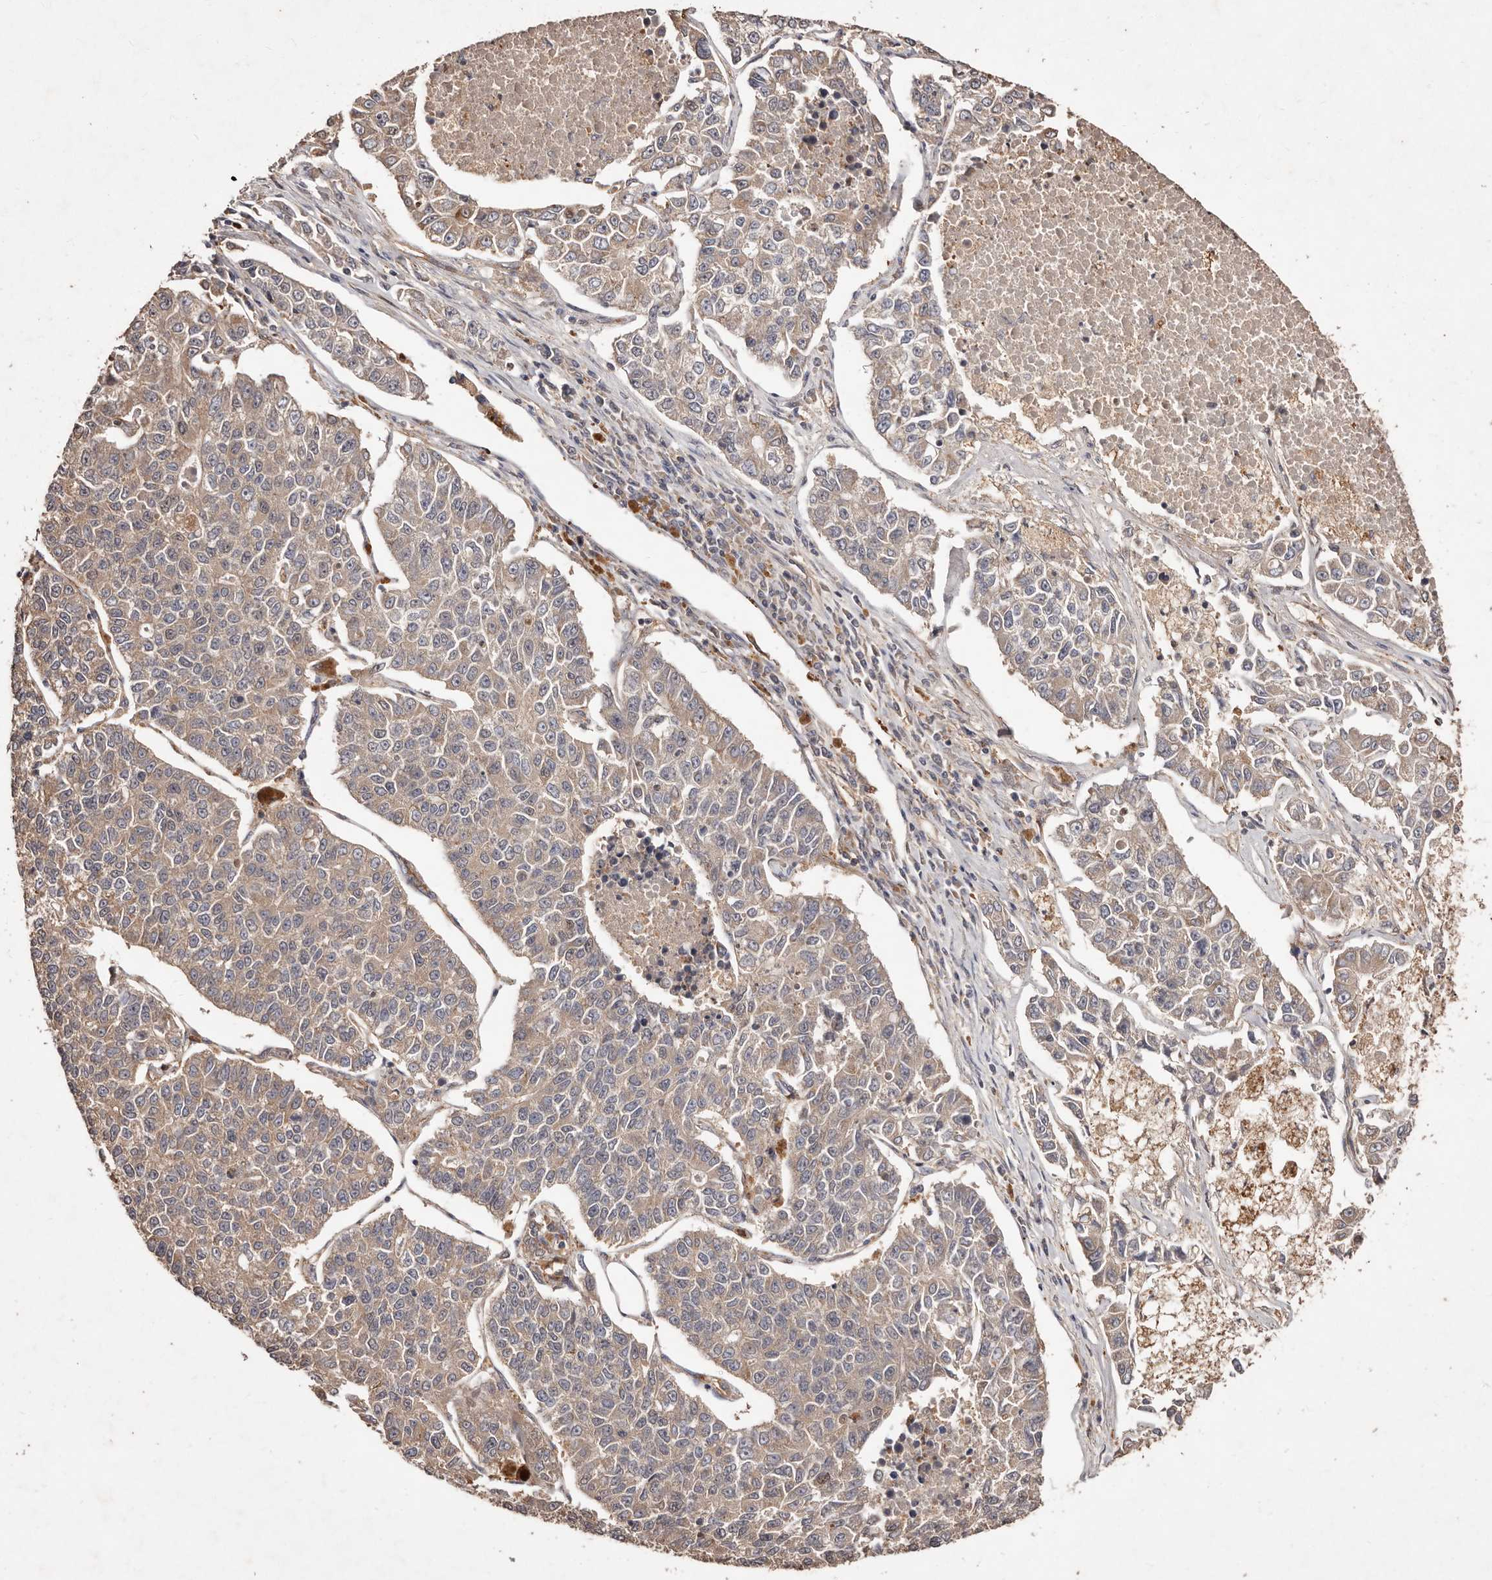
{"staining": {"intensity": "weak", "quantity": ">75%", "location": "cytoplasmic/membranous"}, "tissue": "lung cancer", "cell_type": "Tumor cells", "image_type": "cancer", "snomed": [{"axis": "morphology", "description": "Adenocarcinoma, NOS"}, {"axis": "topography", "description": "Lung"}], "caption": "Immunohistochemical staining of human adenocarcinoma (lung) reveals low levels of weak cytoplasmic/membranous staining in about >75% of tumor cells.", "gene": "CCL14", "patient": {"sex": "male", "age": 49}}